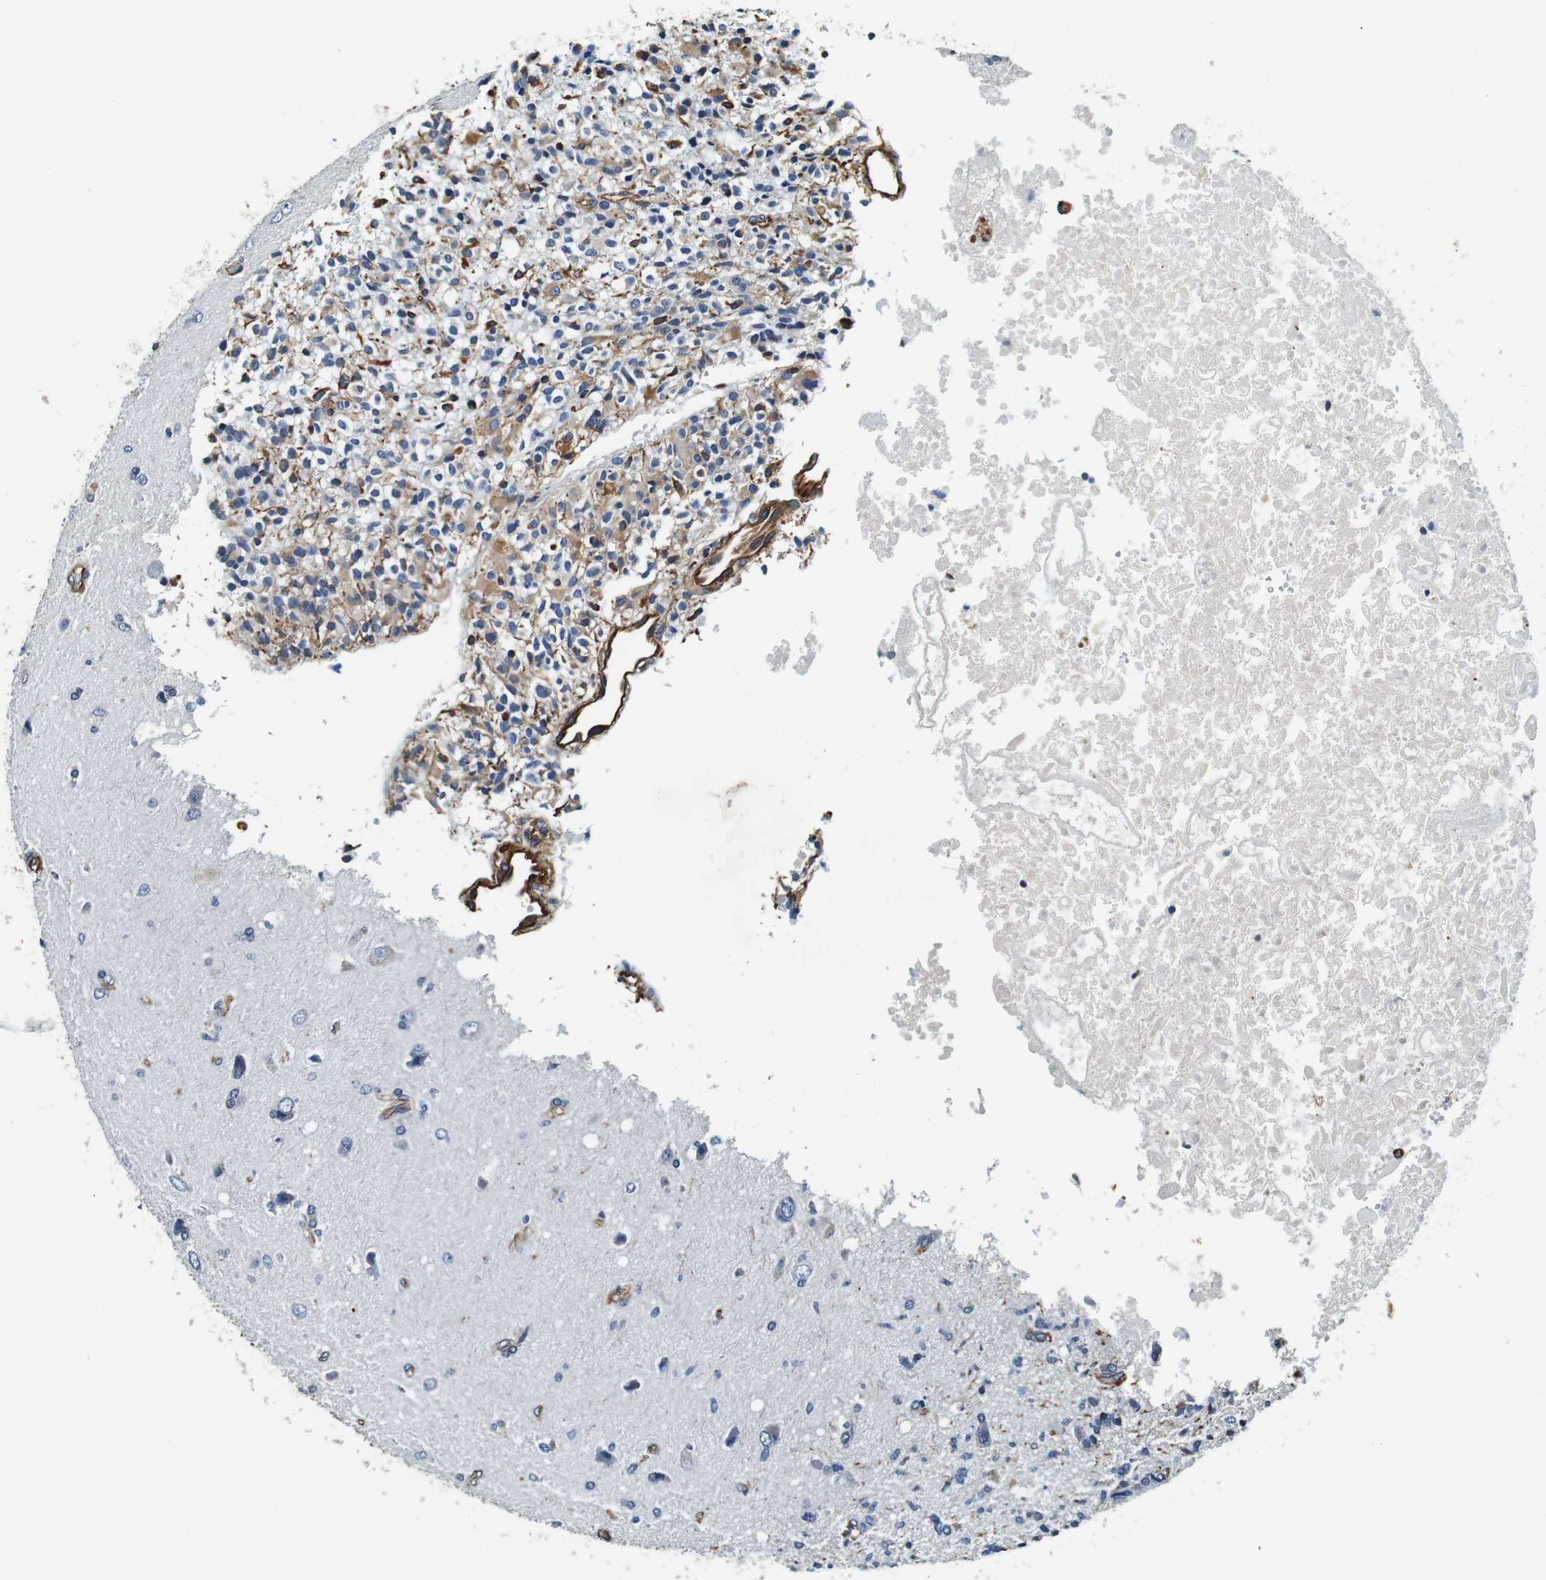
{"staining": {"intensity": "moderate", "quantity": "<25%", "location": "cytoplasmic/membranous"}, "tissue": "glioma", "cell_type": "Tumor cells", "image_type": "cancer", "snomed": [{"axis": "morphology", "description": "Glioma, malignant, High grade"}, {"axis": "topography", "description": "Brain"}], "caption": "Malignant glioma (high-grade) tissue reveals moderate cytoplasmic/membranous positivity in approximately <25% of tumor cells", "gene": "GJE1", "patient": {"sex": "female", "age": 59}}